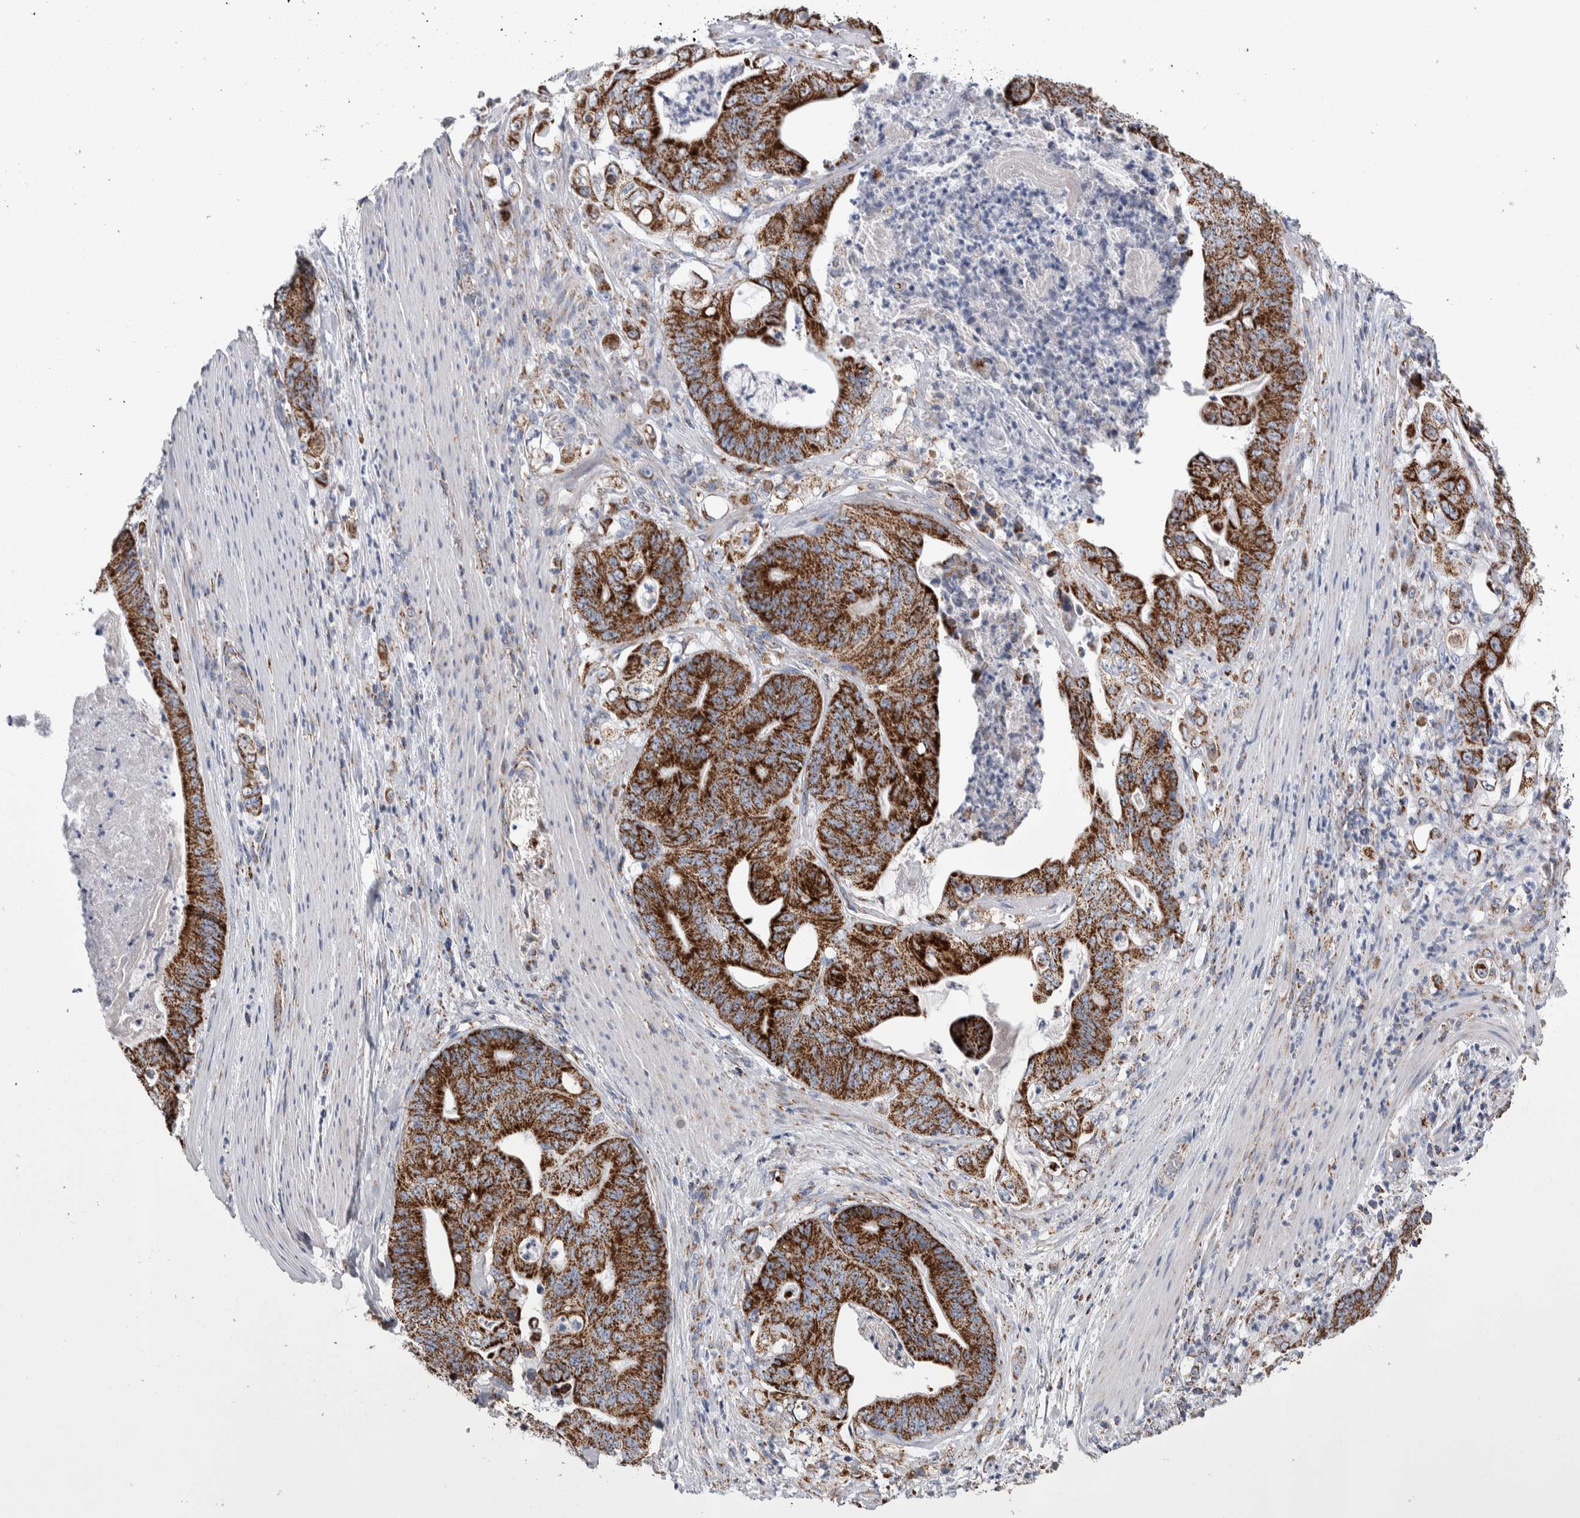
{"staining": {"intensity": "strong", "quantity": ">75%", "location": "cytoplasmic/membranous"}, "tissue": "stomach cancer", "cell_type": "Tumor cells", "image_type": "cancer", "snomed": [{"axis": "morphology", "description": "Adenocarcinoma, NOS"}, {"axis": "topography", "description": "Stomach"}], "caption": "Strong cytoplasmic/membranous staining is identified in approximately >75% of tumor cells in stomach adenocarcinoma.", "gene": "ETFA", "patient": {"sex": "female", "age": 73}}